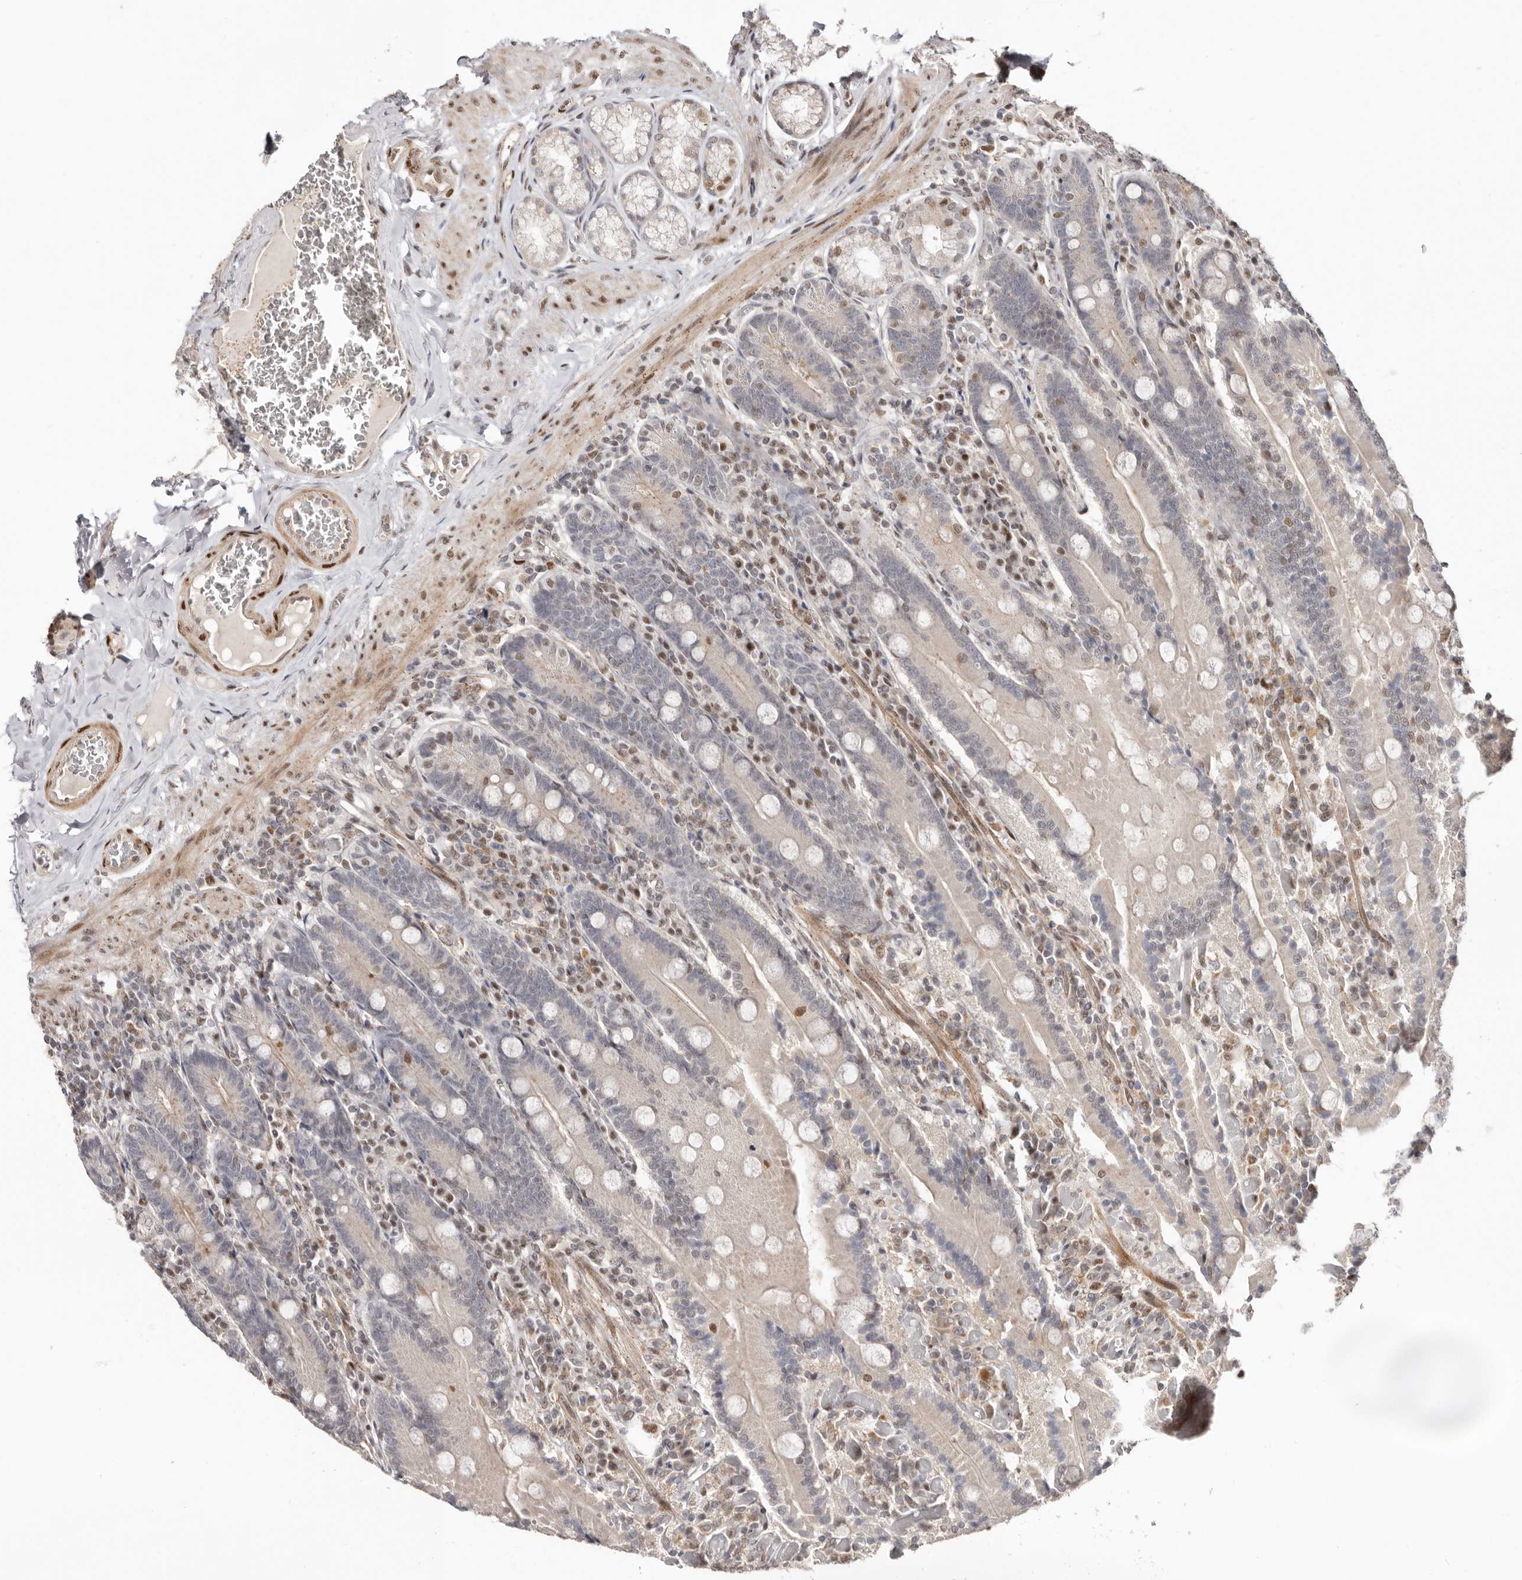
{"staining": {"intensity": "moderate", "quantity": "<25%", "location": "nuclear"}, "tissue": "duodenum", "cell_type": "Glandular cells", "image_type": "normal", "snomed": [{"axis": "morphology", "description": "Normal tissue, NOS"}, {"axis": "topography", "description": "Duodenum"}], "caption": "Duodenum stained with immunohistochemistry (IHC) demonstrates moderate nuclear expression in approximately <25% of glandular cells. The staining was performed using DAB (3,3'-diaminobenzidine), with brown indicating positive protein expression. Nuclei are stained blue with hematoxylin.", "gene": "SMAD7", "patient": {"sex": "female", "age": 62}}